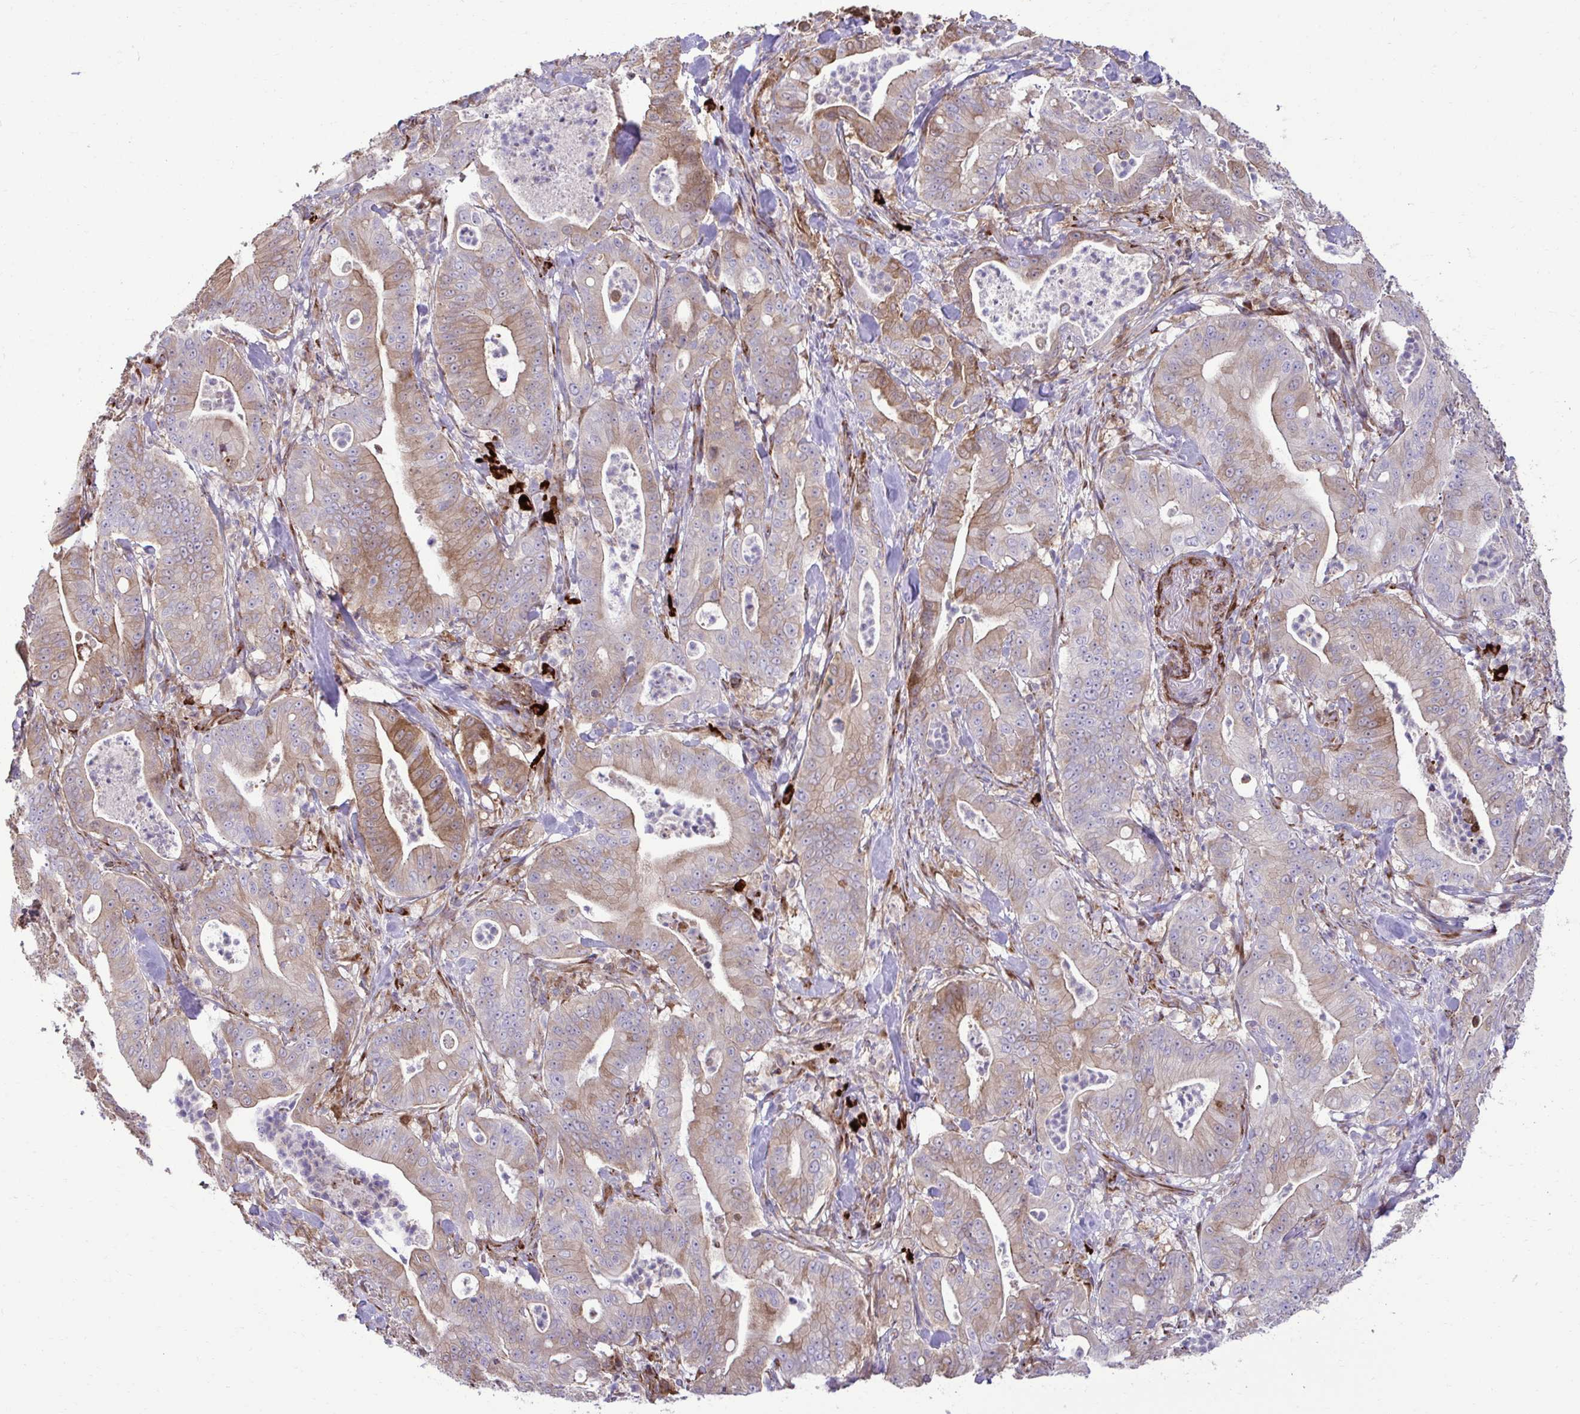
{"staining": {"intensity": "moderate", "quantity": "<25%", "location": "cytoplasmic/membranous"}, "tissue": "pancreatic cancer", "cell_type": "Tumor cells", "image_type": "cancer", "snomed": [{"axis": "morphology", "description": "Adenocarcinoma, NOS"}, {"axis": "topography", "description": "Pancreas"}], "caption": "Adenocarcinoma (pancreatic) was stained to show a protein in brown. There is low levels of moderate cytoplasmic/membranous staining in about <25% of tumor cells.", "gene": "LIMS1", "patient": {"sex": "male", "age": 71}}